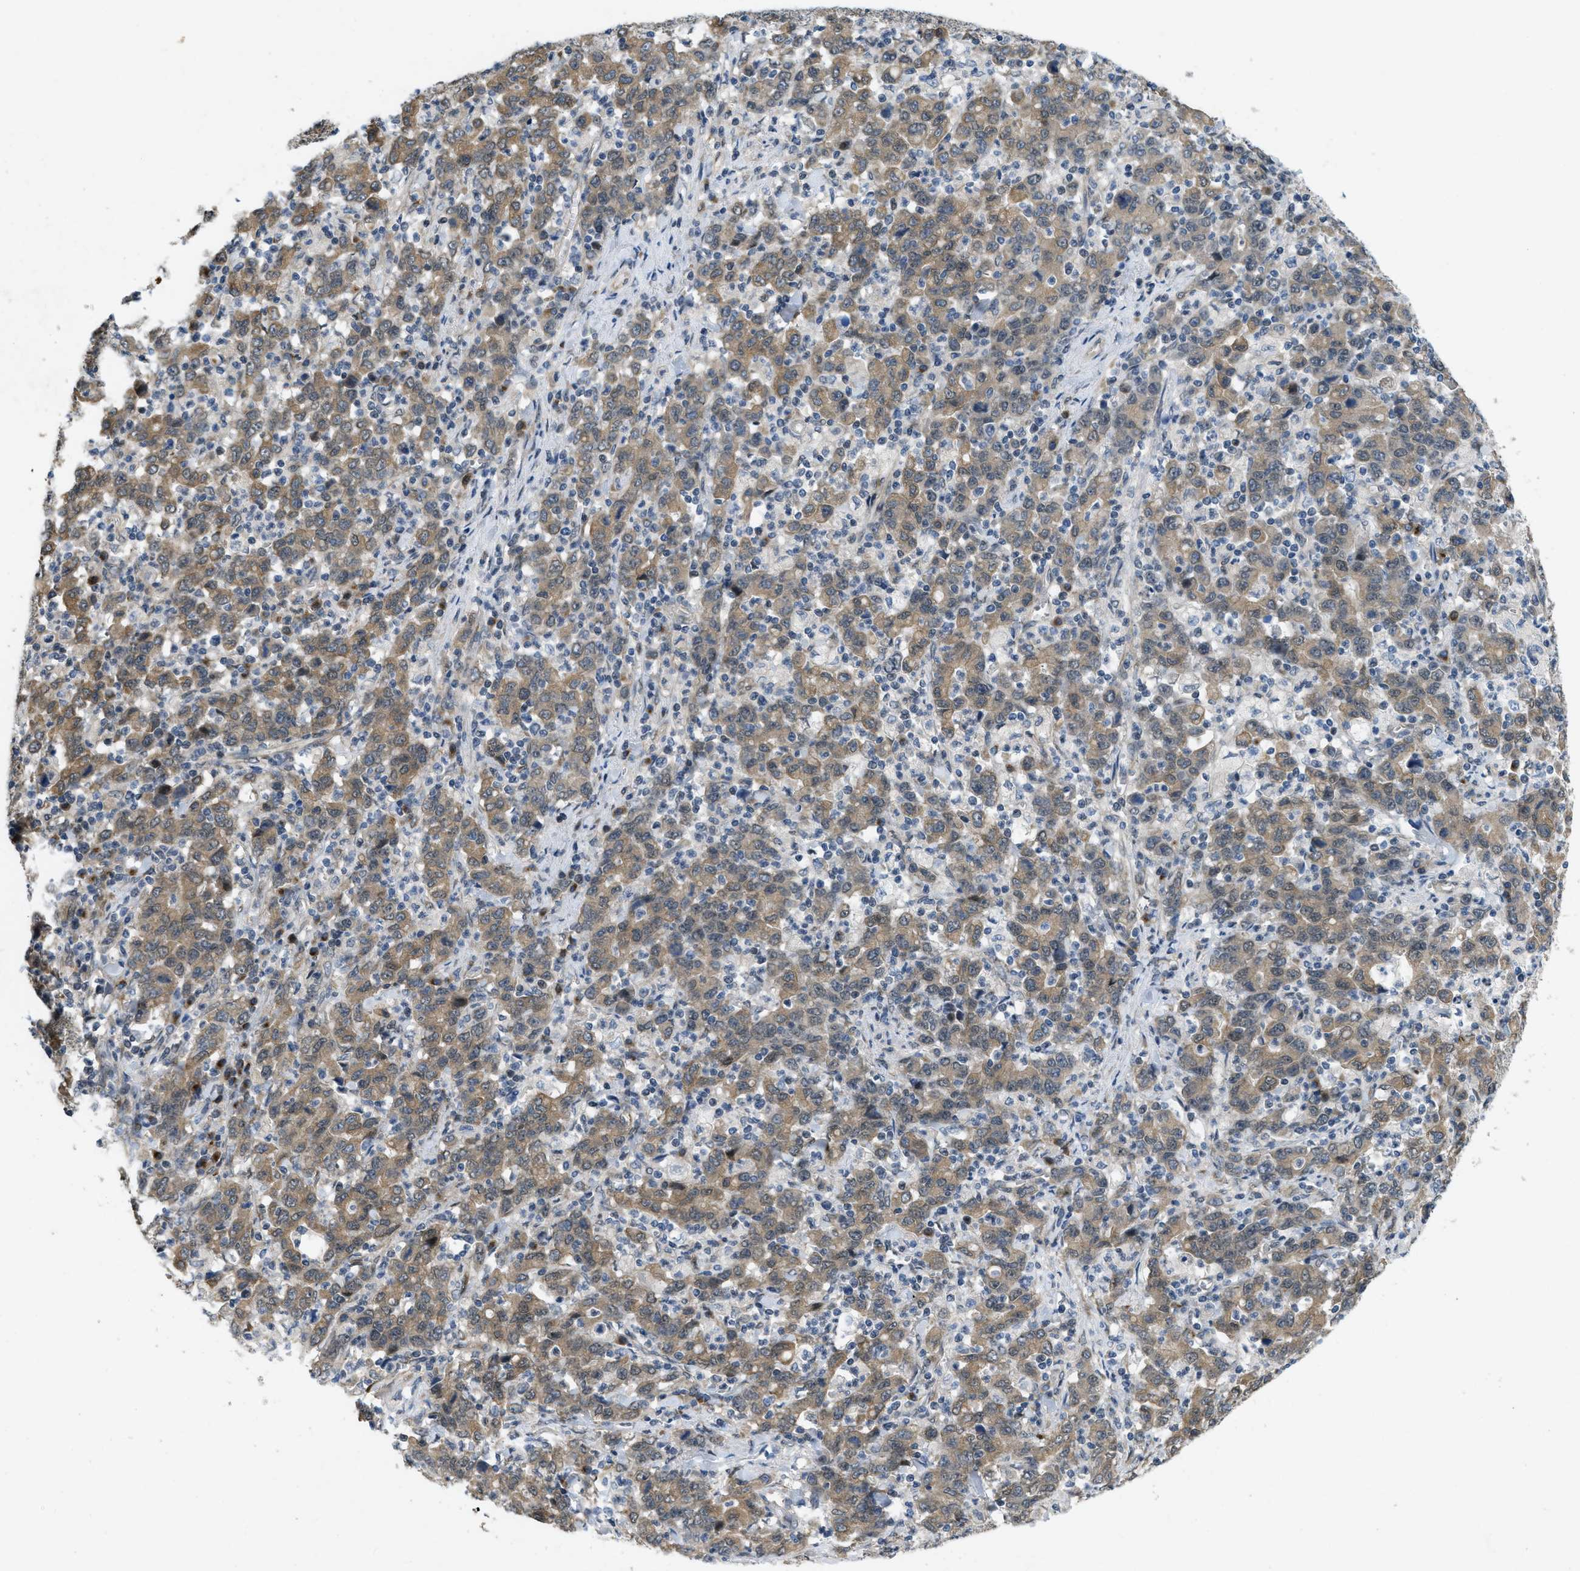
{"staining": {"intensity": "moderate", "quantity": ">75%", "location": "cytoplasmic/membranous"}, "tissue": "stomach cancer", "cell_type": "Tumor cells", "image_type": "cancer", "snomed": [{"axis": "morphology", "description": "Adenocarcinoma, NOS"}, {"axis": "topography", "description": "Stomach, upper"}], "caption": "Adenocarcinoma (stomach) was stained to show a protein in brown. There is medium levels of moderate cytoplasmic/membranous expression in approximately >75% of tumor cells.", "gene": "IFNLR1", "patient": {"sex": "male", "age": 69}}